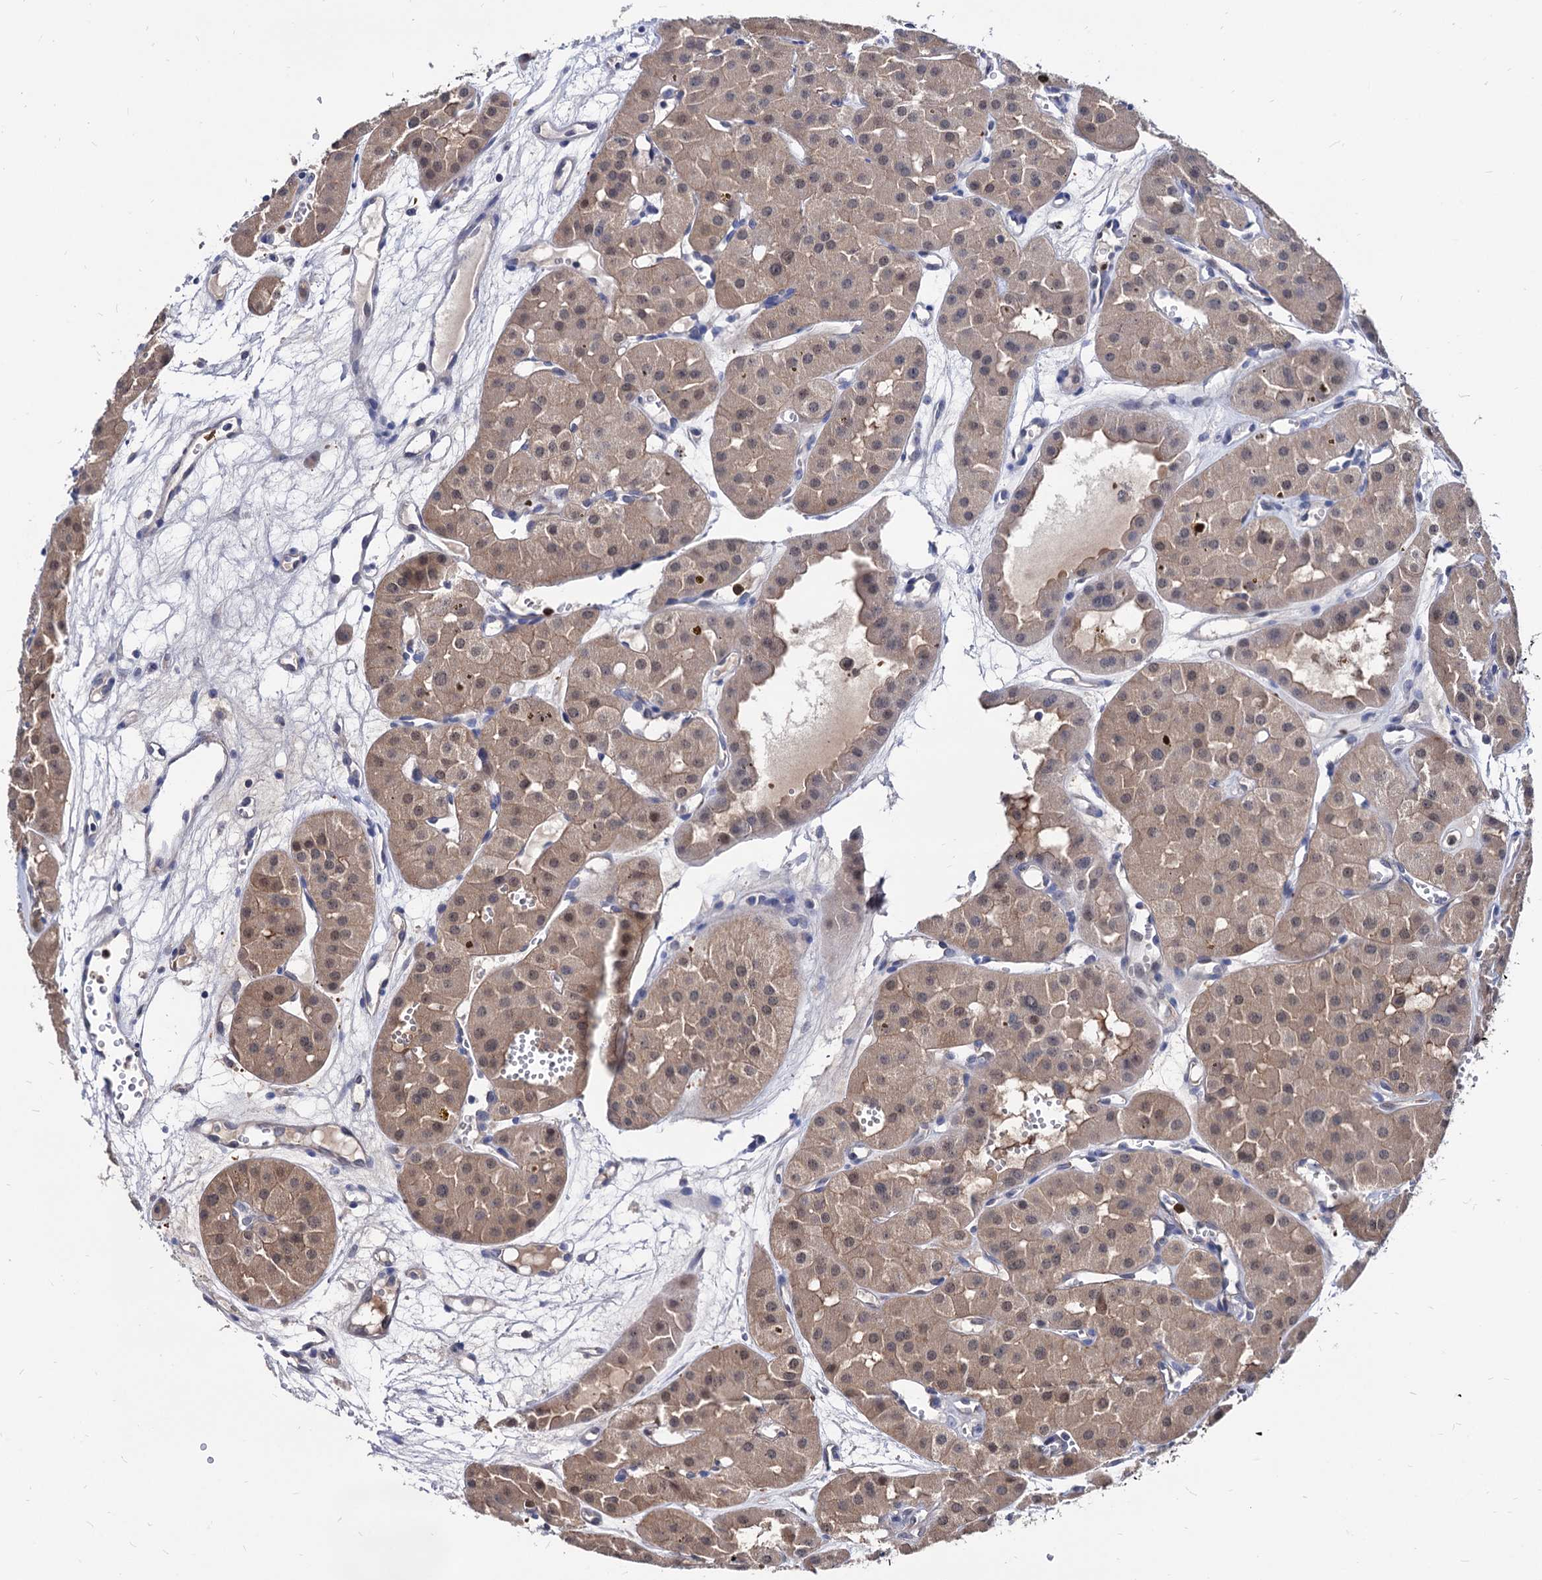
{"staining": {"intensity": "moderate", "quantity": ">75%", "location": "cytoplasmic/membranous,nuclear"}, "tissue": "renal cancer", "cell_type": "Tumor cells", "image_type": "cancer", "snomed": [{"axis": "morphology", "description": "Carcinoma, NOS"}, {"axis": "topography", "description": "Kidney"}], "caption": "Immunohistochemistry (IHC) of human renal carcinoma demonstrates medium levels of moderate cytoplasmic/membranous and nuclear expression in about >75% of tumor cells. The staining was performed using DAB (3,3'-diaminobenzidine) to visualize the protein expression in brown, while the nuclei were stained in blue with hematoxylin (Magnification: 20x).", "gene": "CPPED1", "patient": {"sex": "female", "age": 75}}